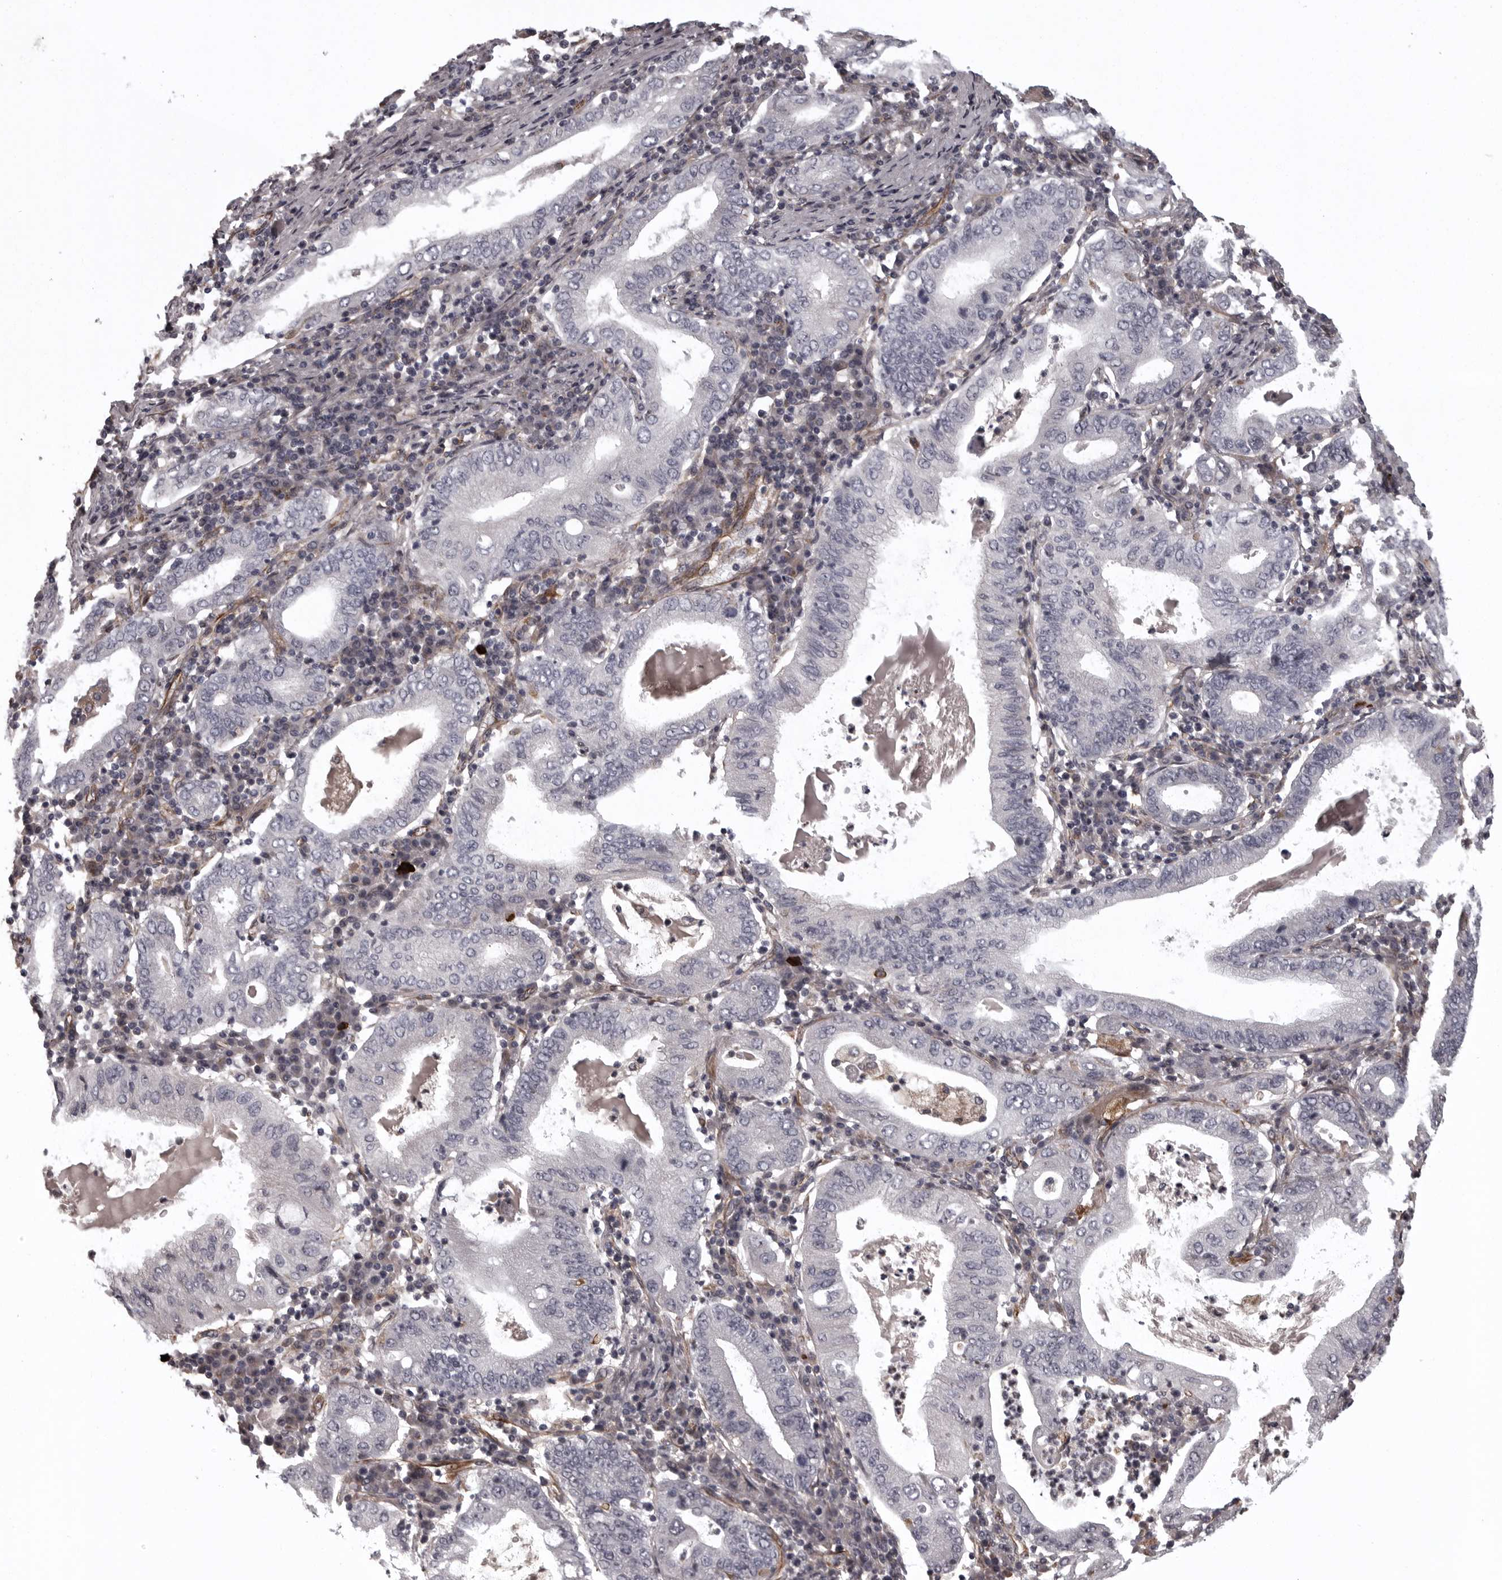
{"staining": {"intensity": "negative", "quantity": "none", "location": "none"}, "tissue": "stomach cancer", "cell_type": "Tumor cells", "image_type": "cancer", "snomed": [{"axis": "morphology", "description": "Normal tissue, NOS"}, {"axis": "morphology", "description": "Adenocarcinoma, NOS"}, {"axis": "topography", "description": "Esophagus"}, {"axis": "topography", "description": "Stomach, upper"}, {"axis": "topography", "description": "Peripheral nerve tissue"}], "caption": "Tumor cells show no significant positivity in stomach cancer.", "gene": "FAAP100", "patient": {"sex": "male", "age": 62}}